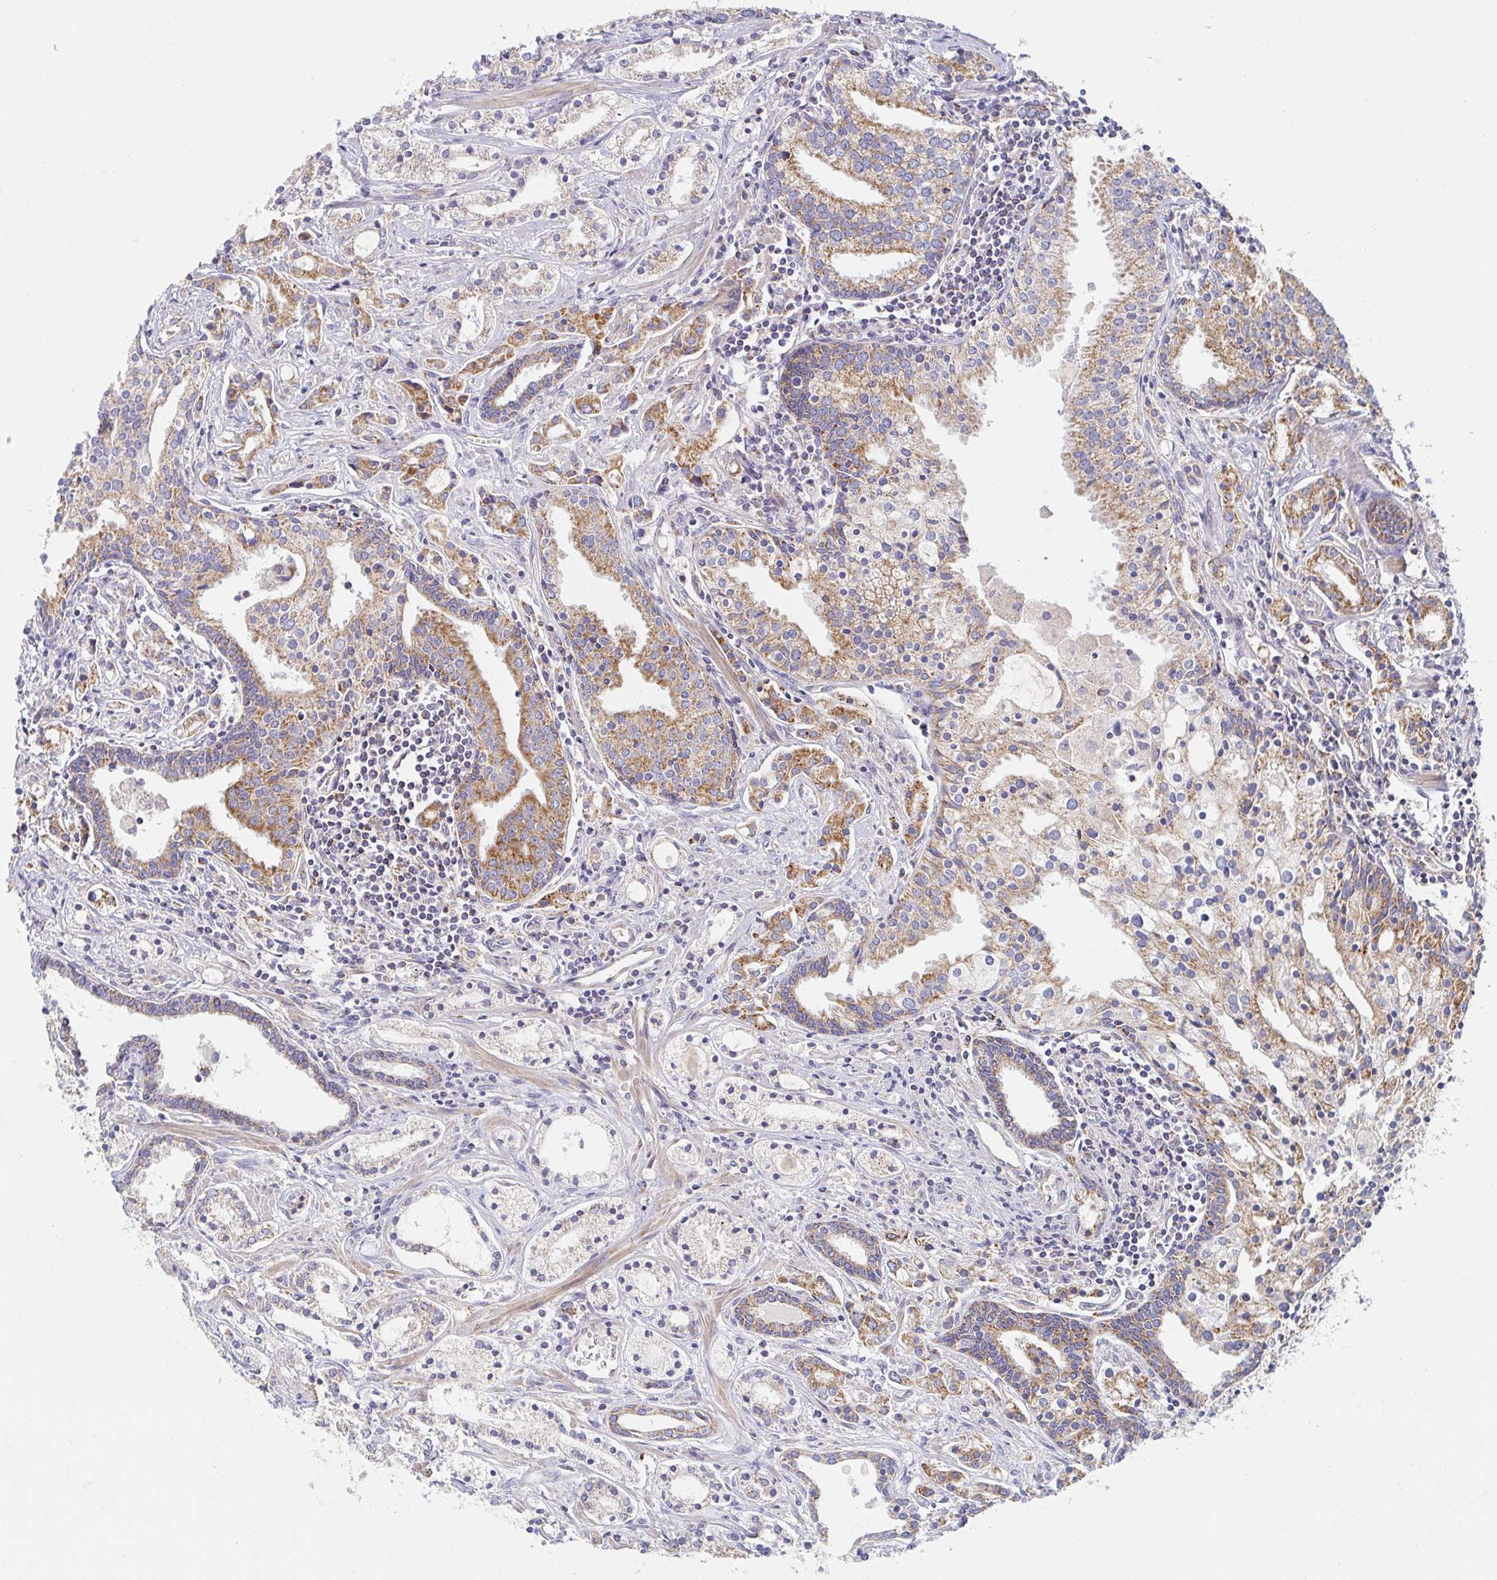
{"staining": {"intensity": "moderate", "quantity": ">75%", "location": "cytoplasmic/membranous"}, "tissue": "prostate cancer", "cell_type": "Tumor cells", "image_type": "cancer", "snomed": [{"axis": "morphology", "description": "Adenocarcinoma, Medium grade"}, {"axis": "topography", "description": "Prostate"}], "caption": "A medium amount of moderate cytoplasmic/membranous expression is seen in approximately >75% of tumor cells in prostate cancer (adenocarcinoma (medium-grade)) tissue.", "gene": "MAVS", "patient": {"sex": "male", "age": 57}}